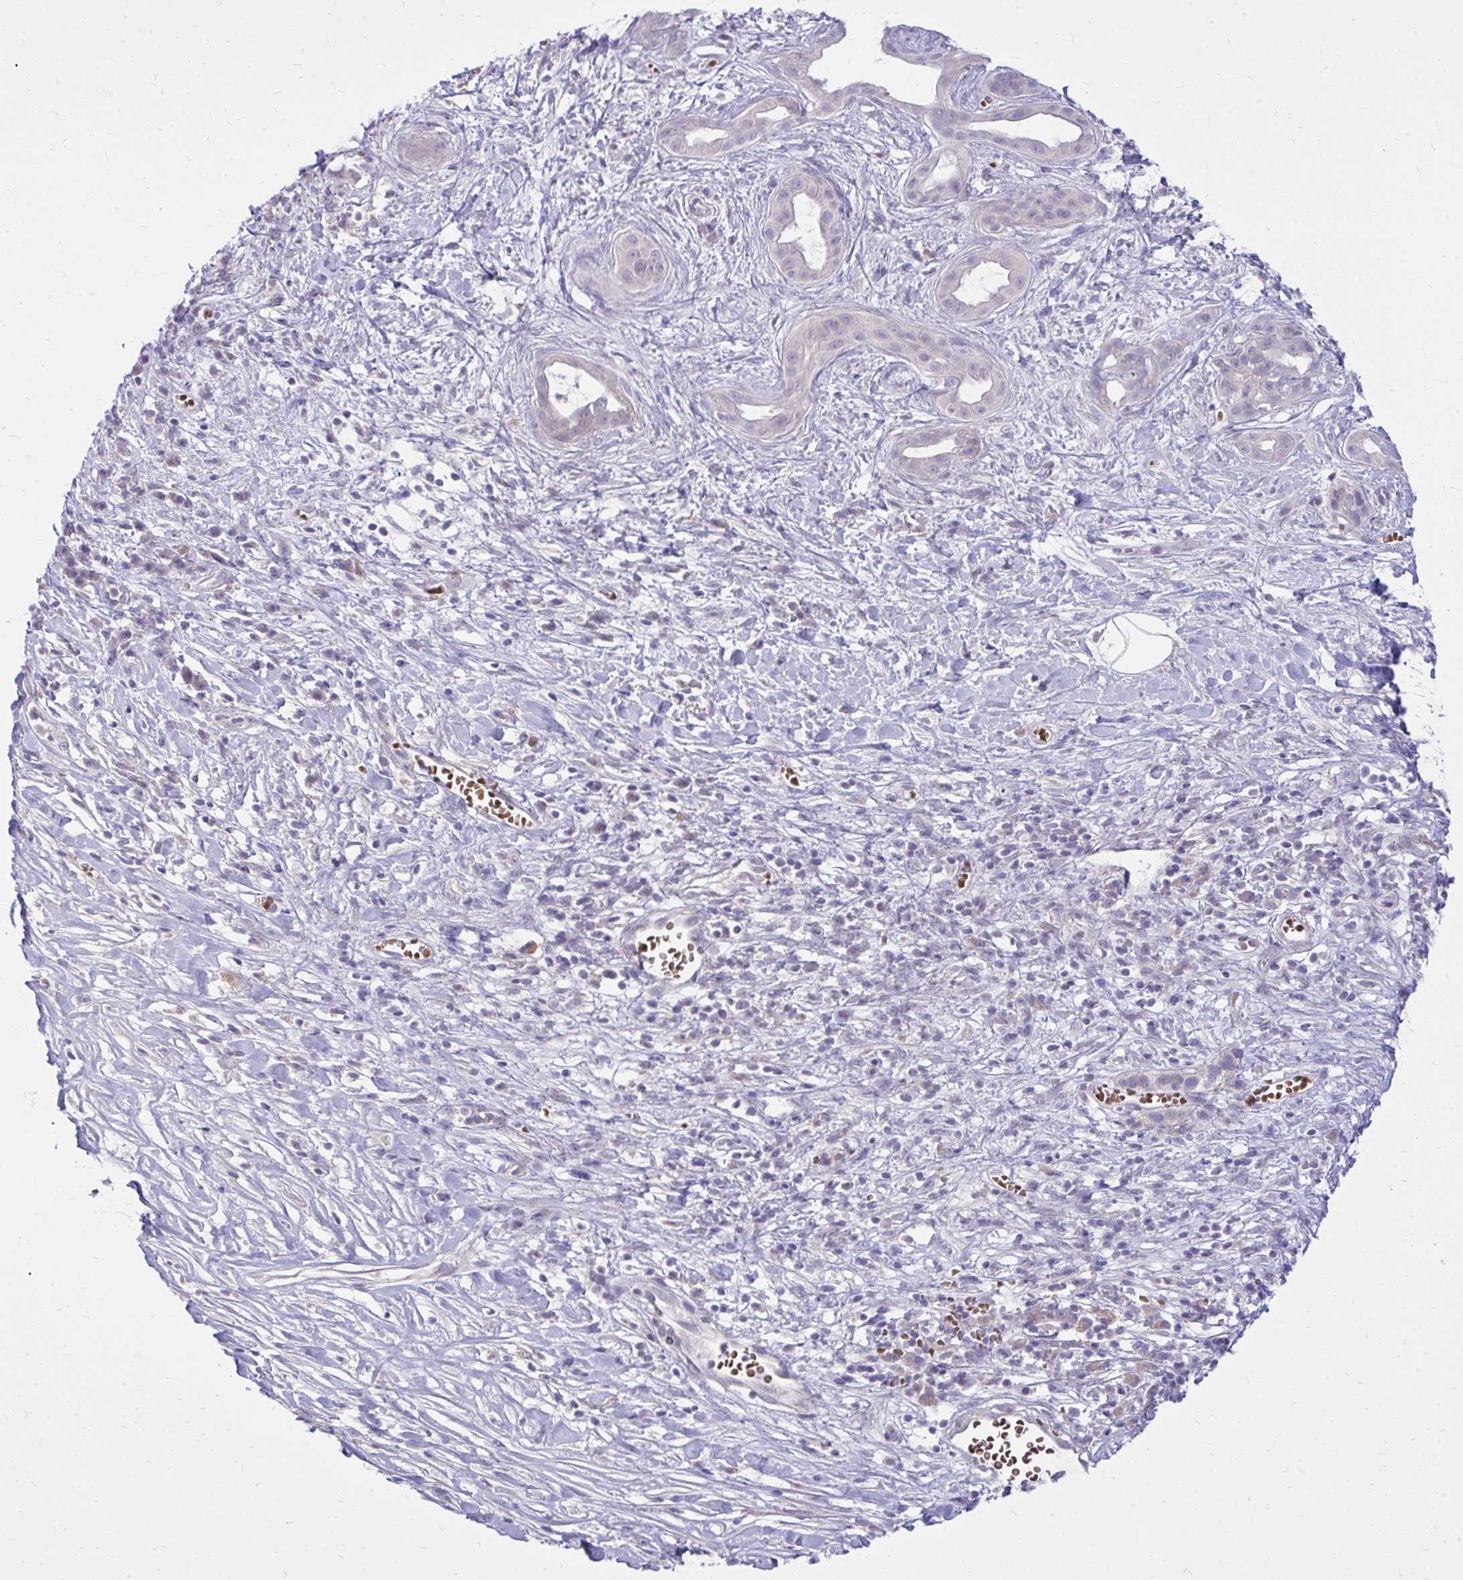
{"staining": {"intensity": "negative", "quantity": "none", "location": "none"}, "tissue": "pancreatic cancer", "cell_type": "Tumor cells", "image_type": "cancer", "snomed": [{"axis": "morphology", "description": "Adenocarcinoma, NOS"}, {"axis": "topography", "description": "Pancreas"}], "caption": "High power microscopy micrograph of an immunohistochemistry image of pancreatic cancer (adenocarcinoma), revealing no significant staining in tumor cells.", "gene": "DPY19L1", "patient": {"sex": "male", "age": 61}}